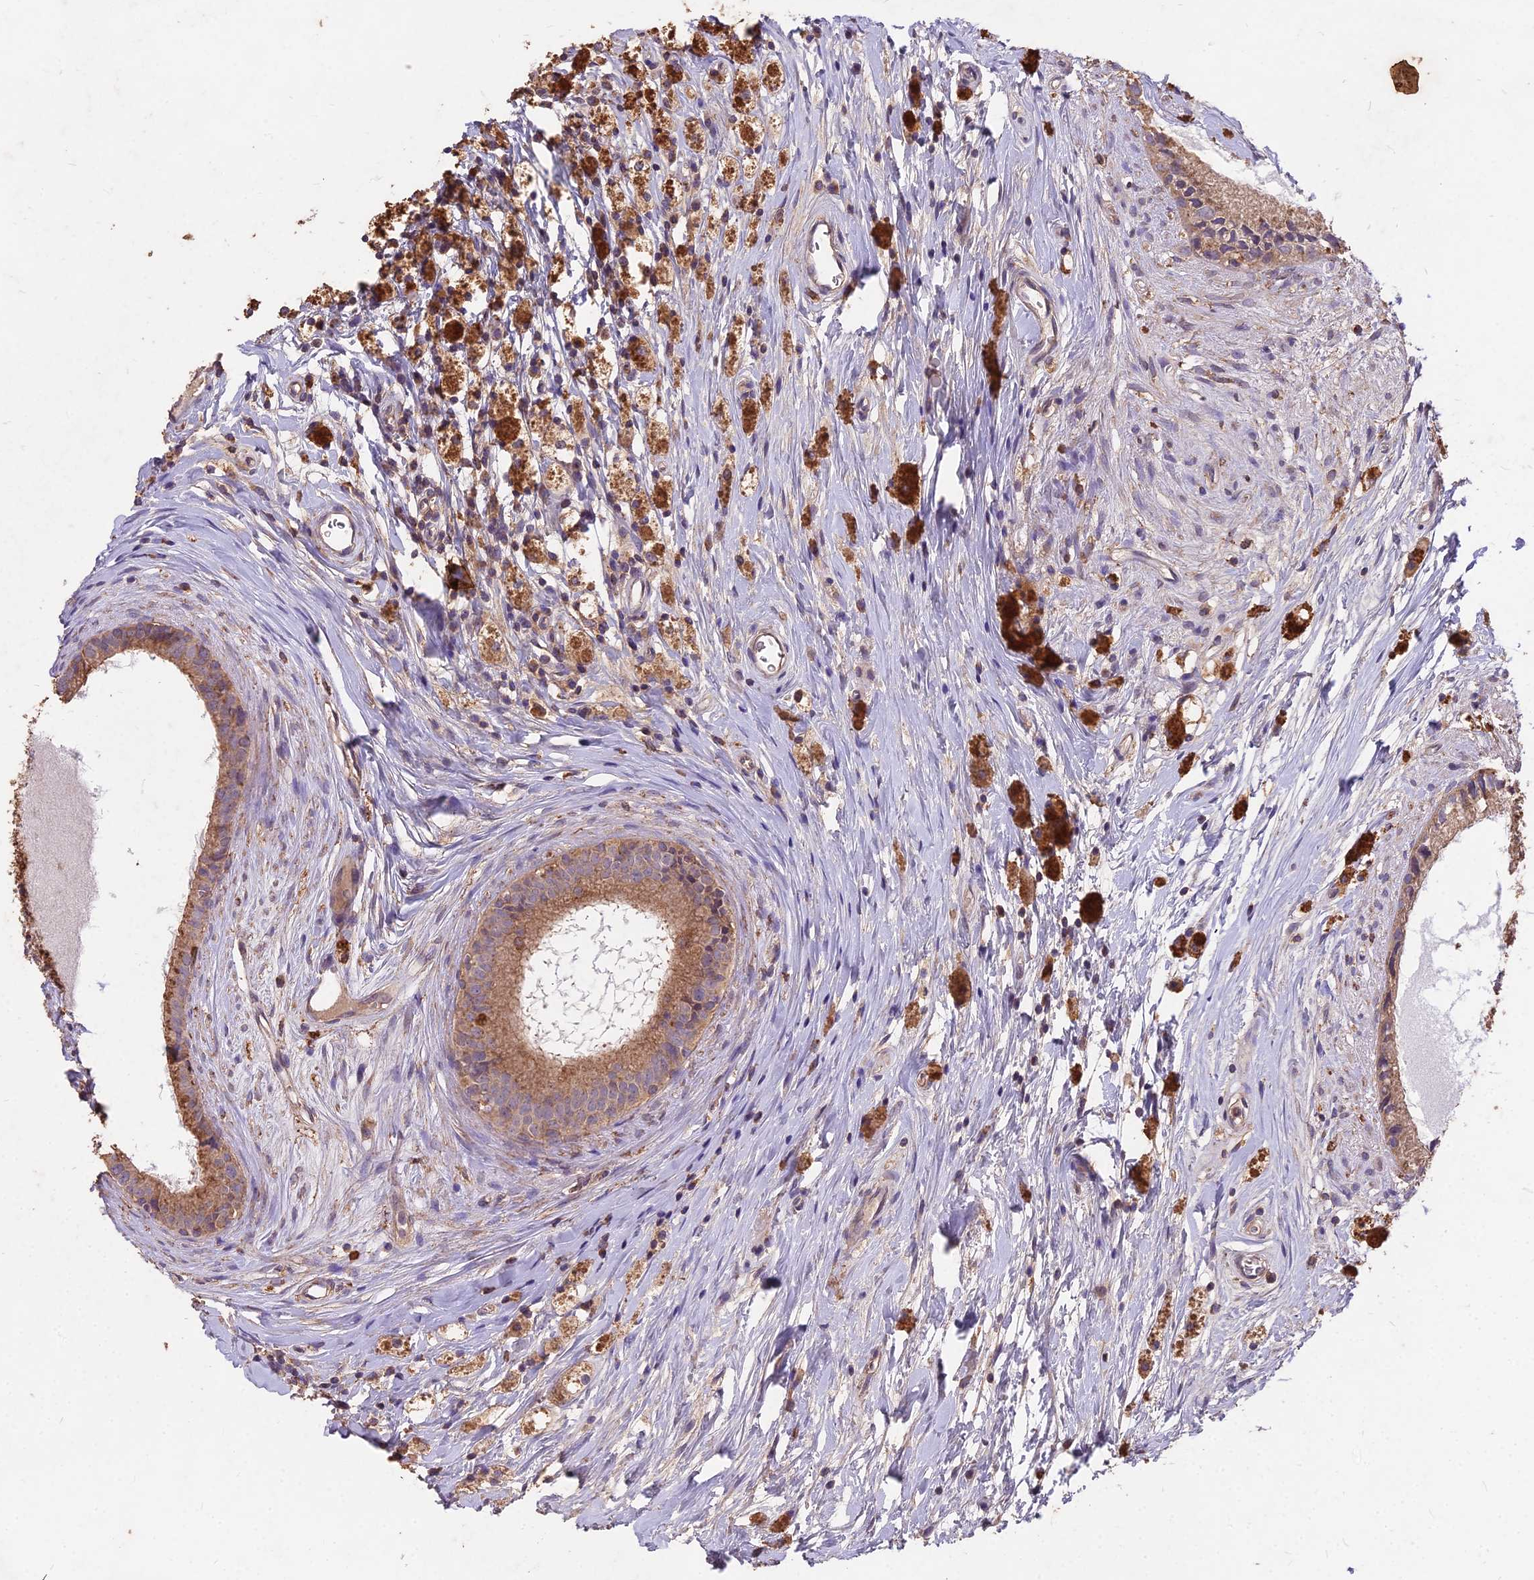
{"staining": {"intensity": "moderate", "quantity": ">75%", "location": "cytoplasmic/membranous"}, "tissue": "epididymis", "cell_type": "Glandular cells", "image_type": "normal", "snomed": [{"axis": "morphology", "description": "Normal tissue, NOS"}, {"axis": "topography", "description": "Epididymis"}], "caption": "Immunohistochemistry (IHC) image of normal epididymis stained for a protein (brown), which displays medium levels of moderate cytoplasmic/membranous positivity in about >75% of glandular cells.", "gene": "CEMIP2", "patient": {"sex": "male", "age": 80}}